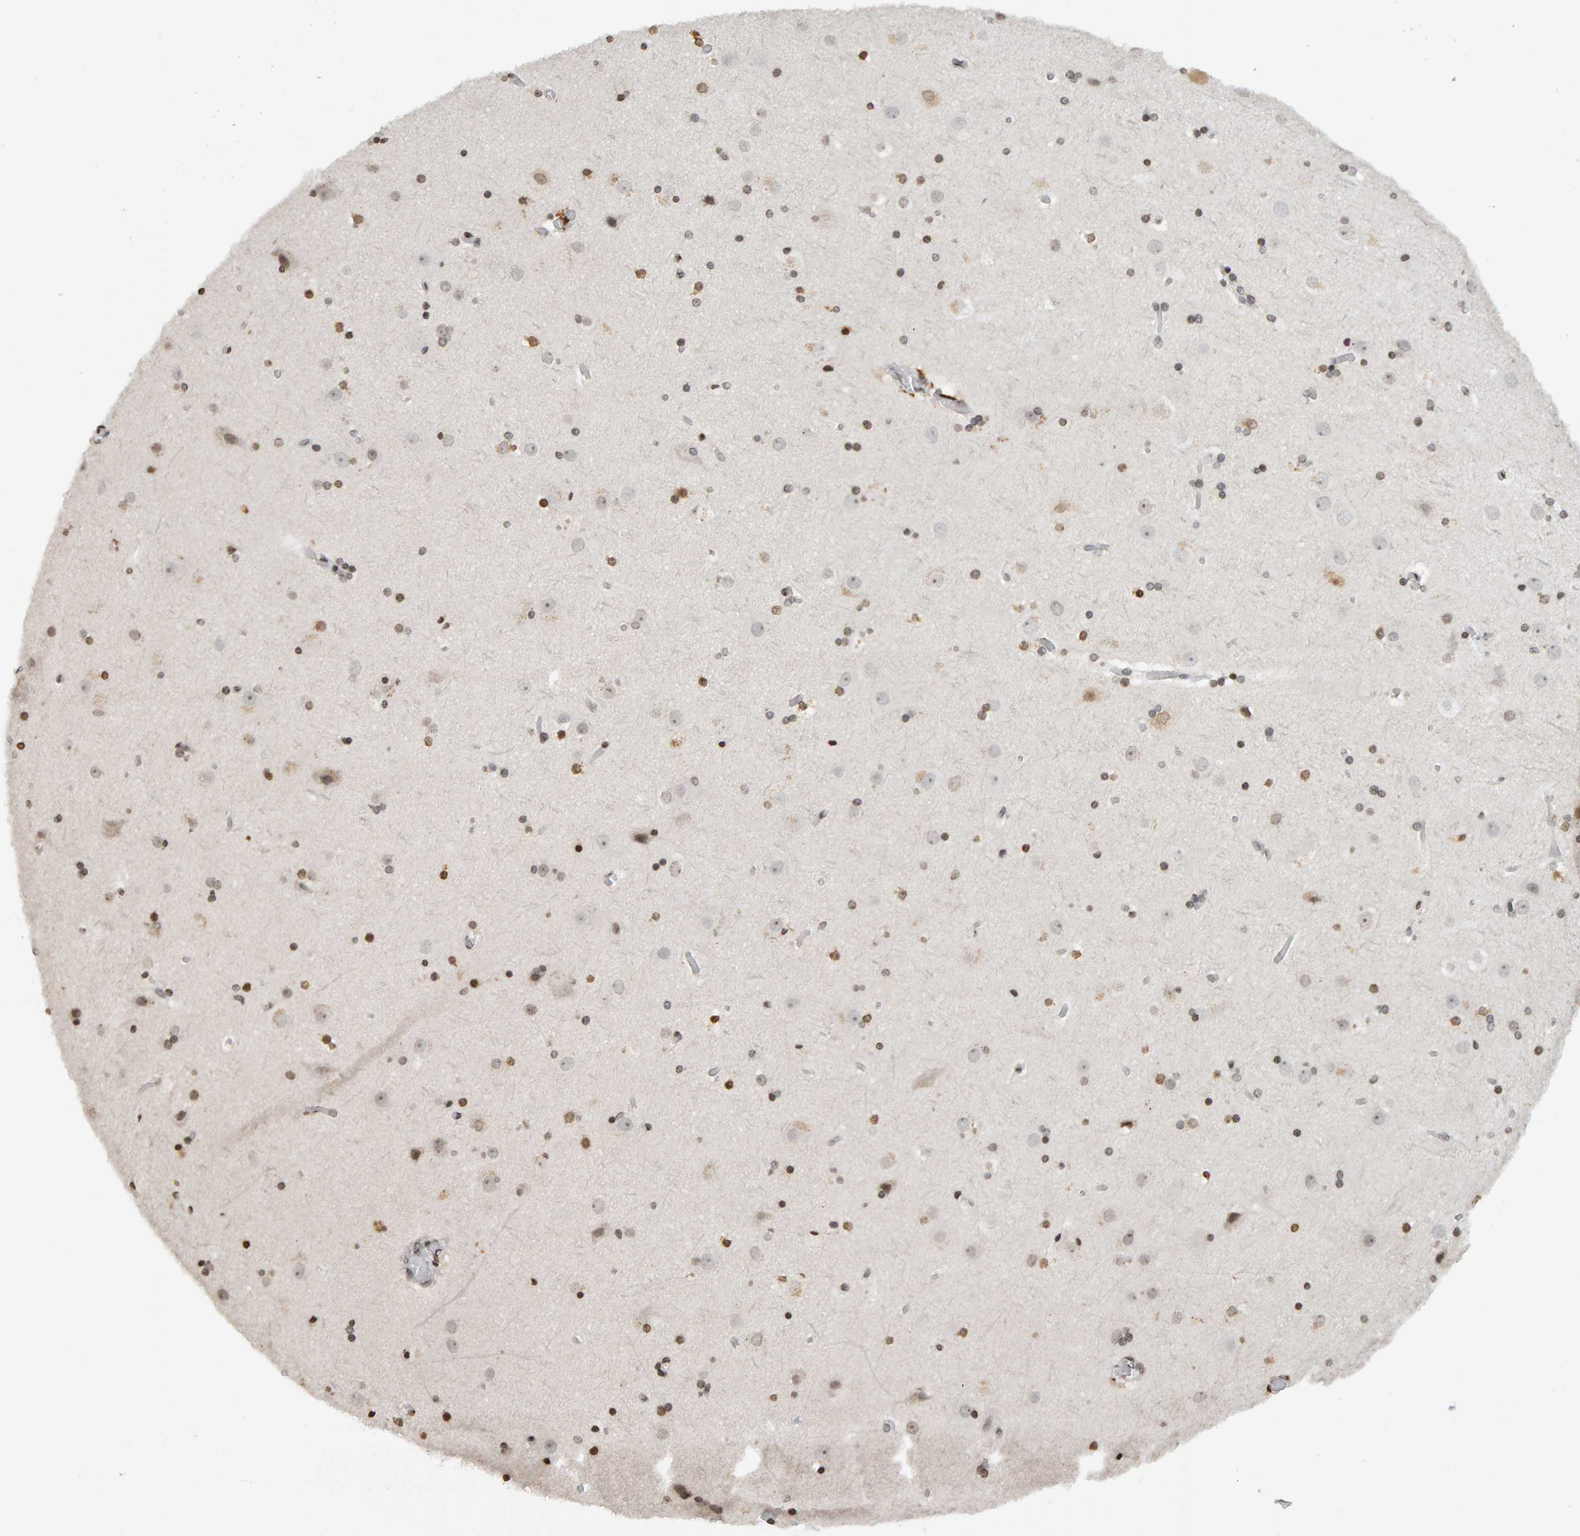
{"staining": {"intensity": "weak", "quantity": ">75%", "location": "nuclear"}, "tissue": "cerebral cortex", "cell_type": "Endothelial cells", "image_type": "normal", "snomed": [{"axis": "morphology", "description": "Normal tissue, NOS"}, {"axis": "topography", "description": "Cerebral cortex"}], "caption": "This photomicrograph displays IHC staining of normal cerebral cortex, with low weak nuclear expression in about >75% of endothelial cells.", "gene": "TRAM1", "patient": {"sex": "male", "age": 57}}